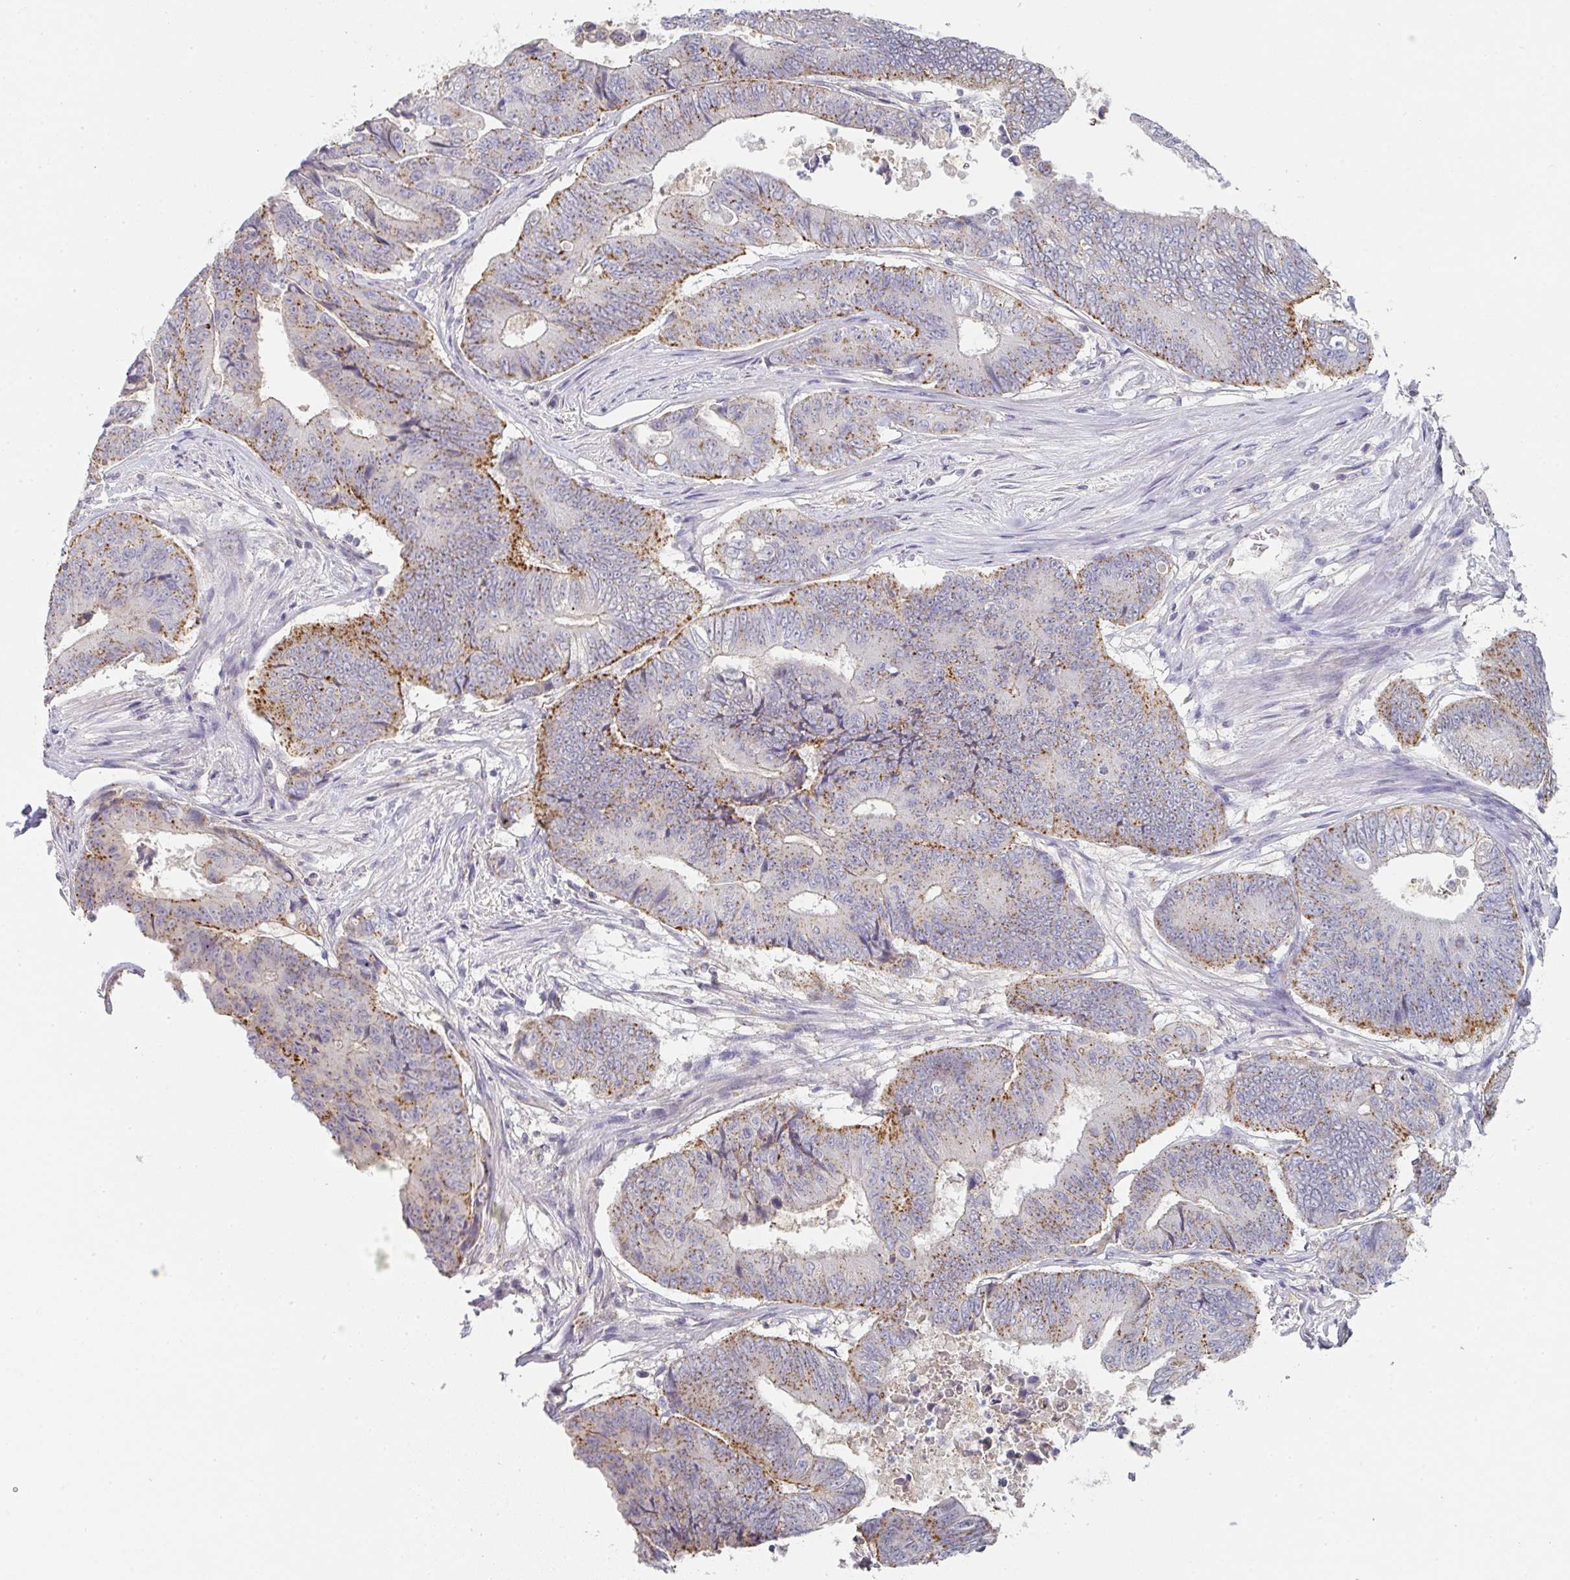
{"staining": {"intensity": "moderate", "quantity": ">75%", "location": "cytoplasmic/membranous"}, "tissue": "colorectal cancer", "cell_type": "Tumor cells", "image_type": "cancer", "snomed": [{"axis": "morphology", "description": "Adenocarcinoma, NOS"}, {"axis": "topography", "description": "Colon"}], "caption": "Colorectal cancer tissue demonstrates moderate cytoplasmic/membranous expression in approximately >75% of tumor cells", "gene": "CHMP5", "patient": {"sex": "female", "age": 48}}